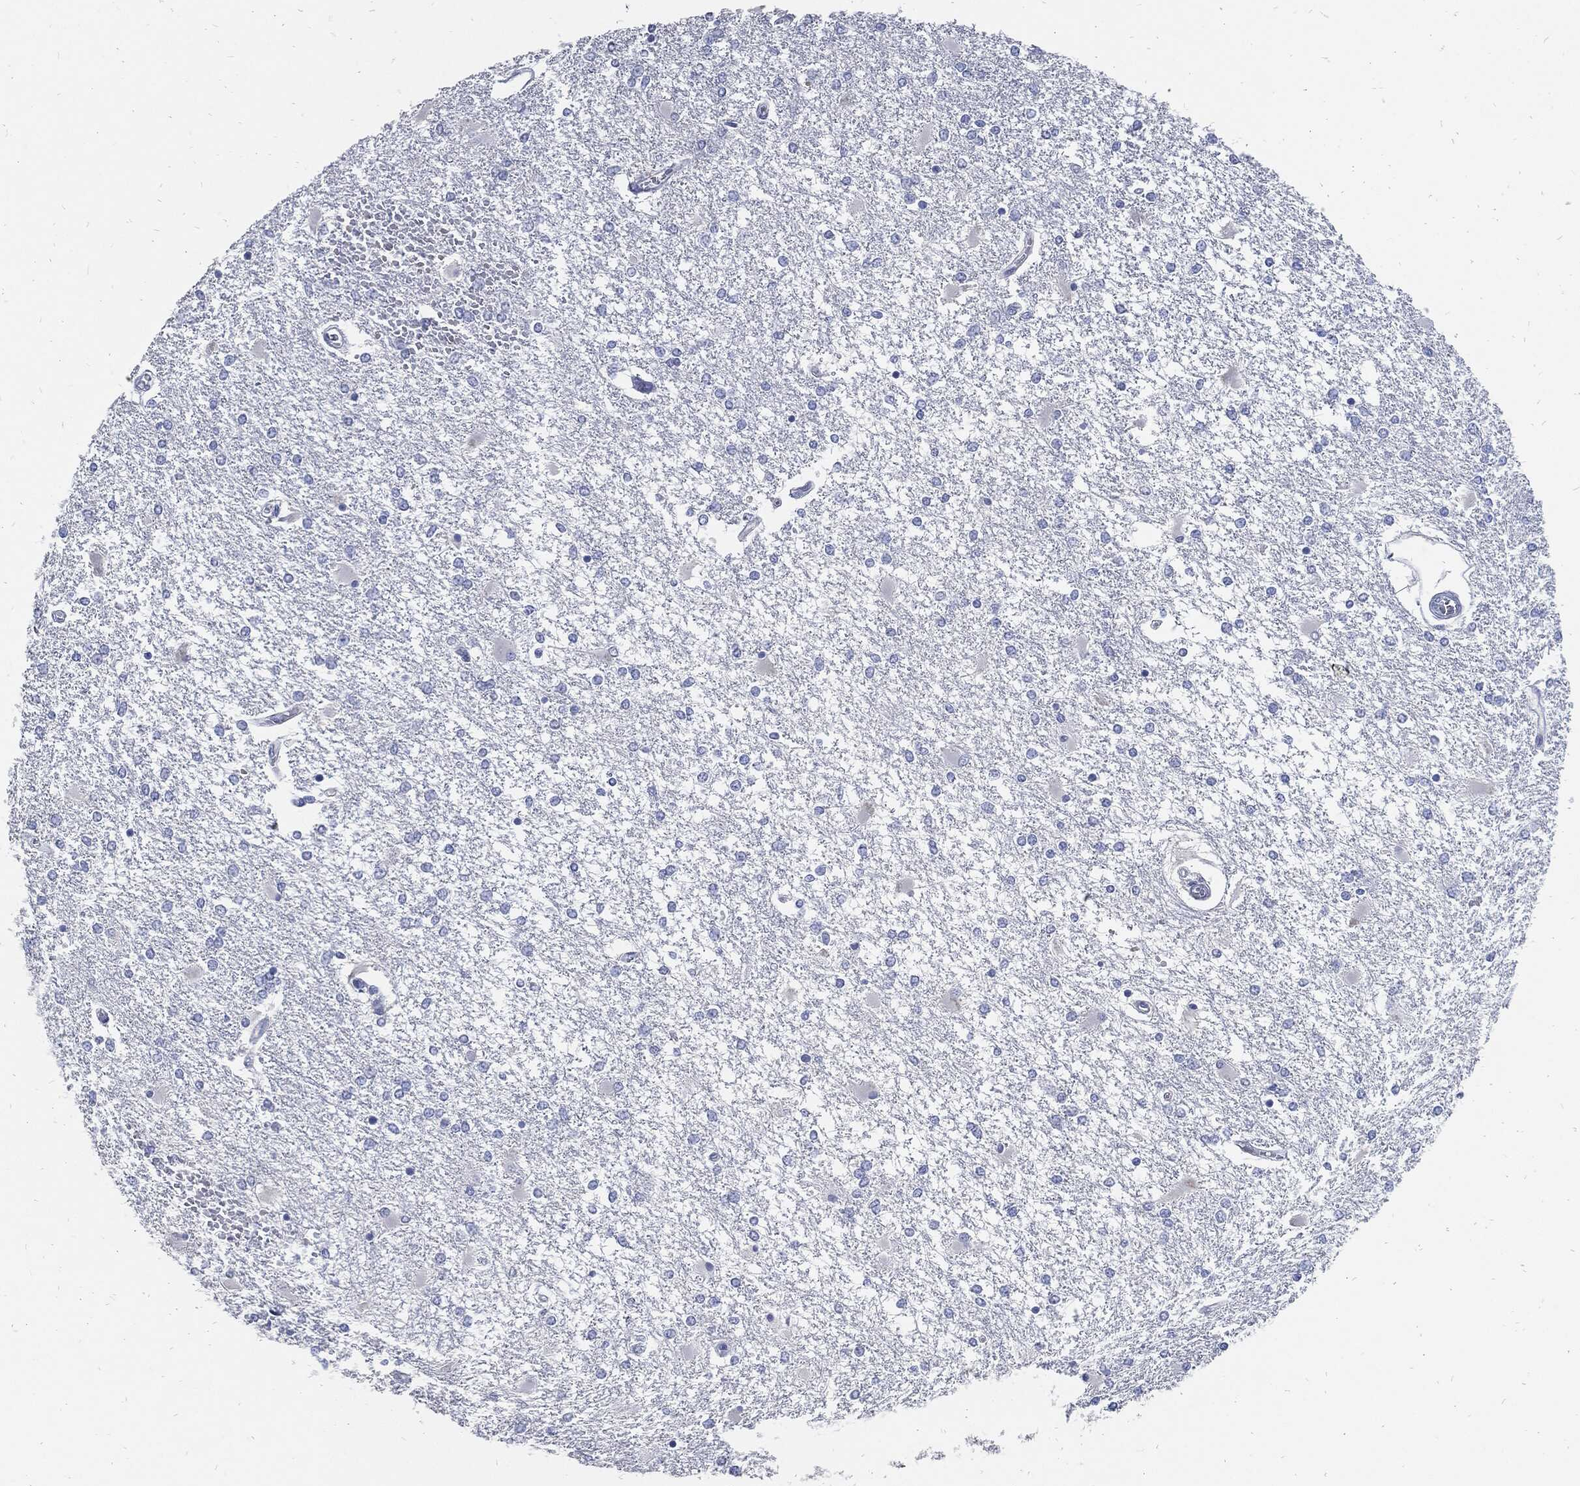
{"staining": {"intensity": "negative", "quantity": "none", "location": "none"}, "tissue": "glioma", "cell_type": "Tumor cells", "image_type": "cancer", "snomed": [{"axis": "morphology", "description": "Glioma, malignant, High grade"}, {"axis": "topography", "description": "Cerebral cortex"}], "caption": "There is no significant positivity in tumor cells of malignant glioma (high-grade).", "gene": "FABP4", "patient": {"sex": "male", "age": 79}}